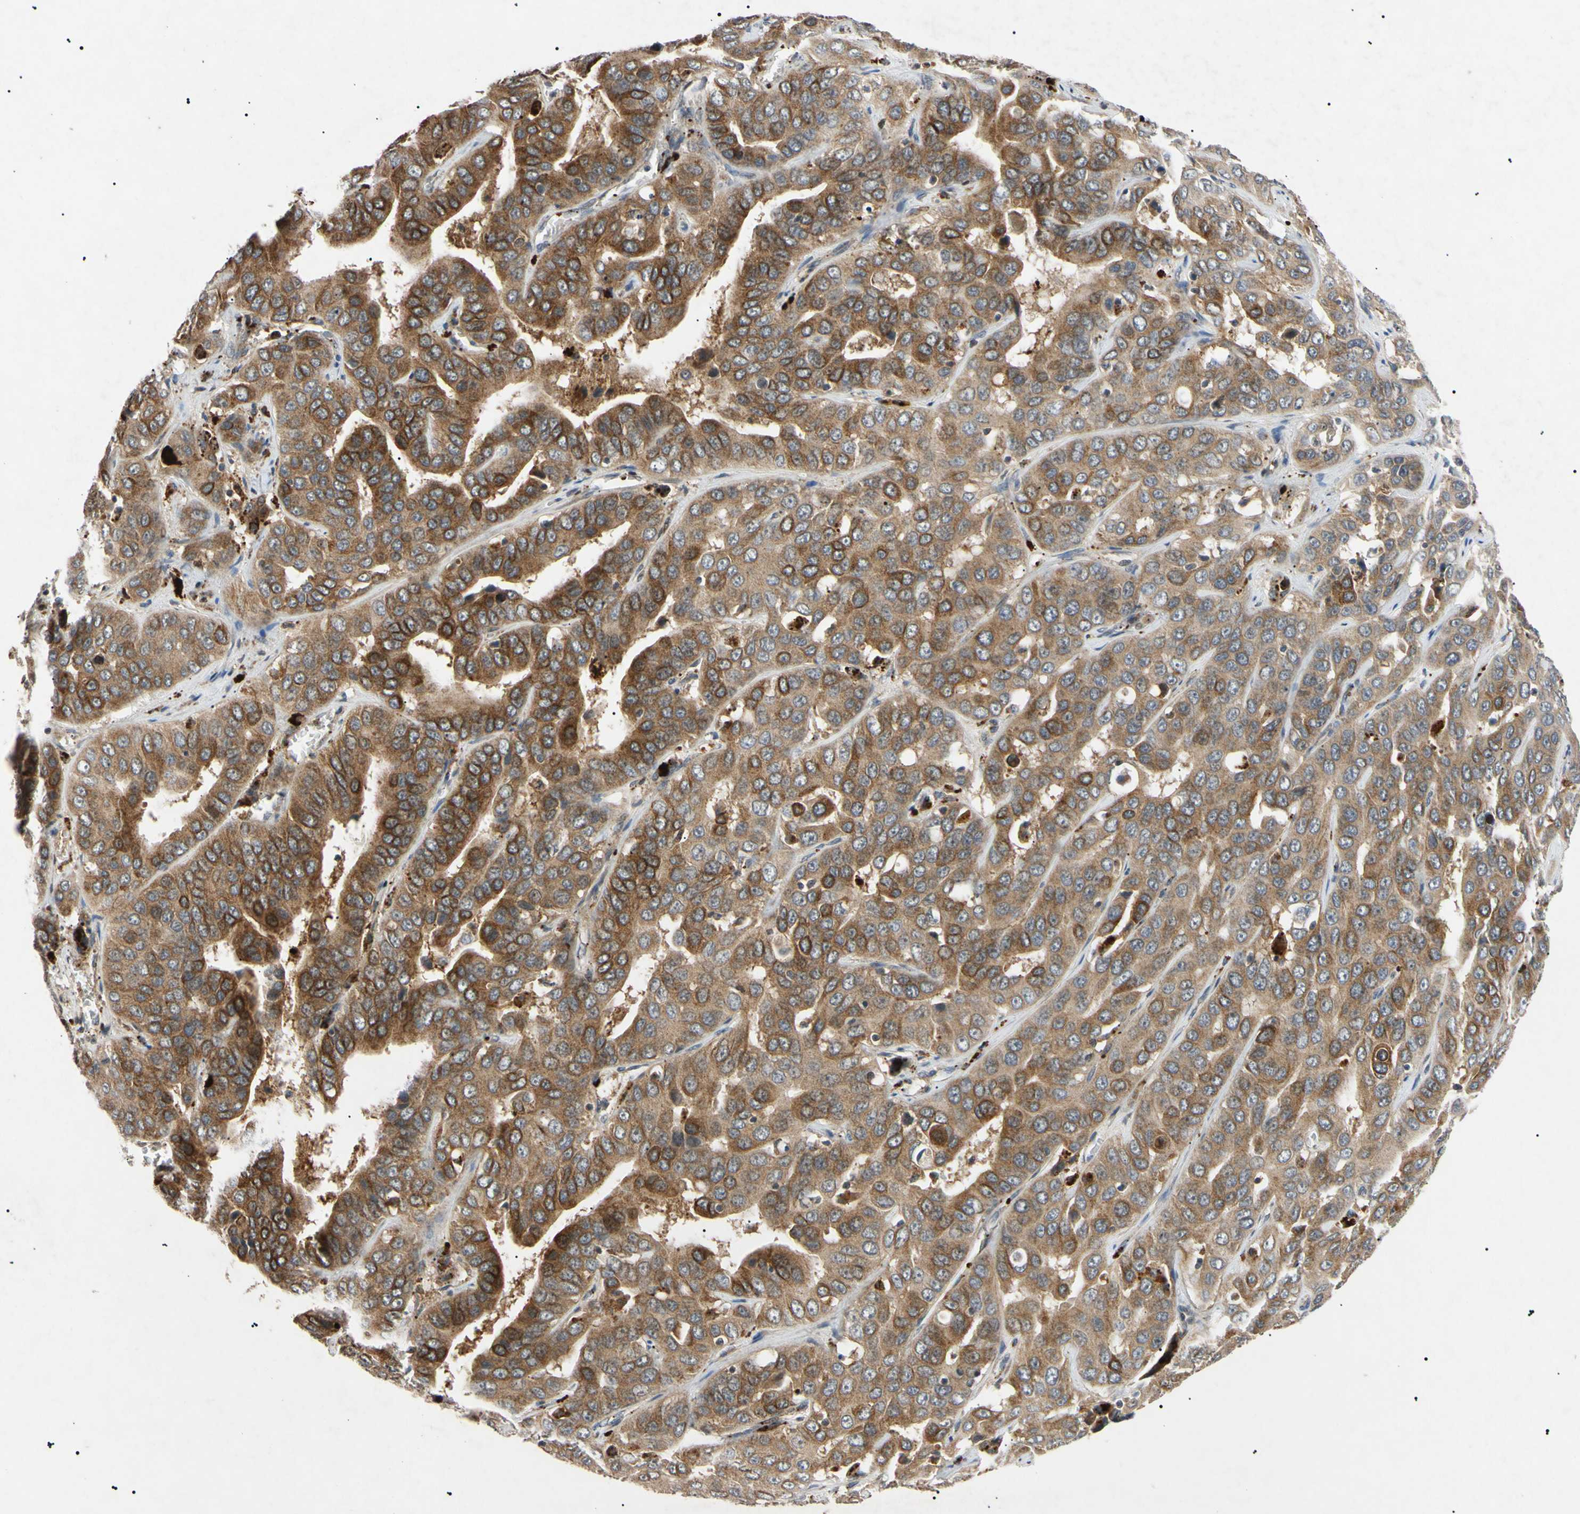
{"staining": {"intensity": "moderate", "quantity": "25%-75%", "location": "cytoplasmic/membranous,nuclear"}, "tissue": "liver cancer", "cell_type": "Tumor cells", "image_type": "cancer", "snomed": [{"axis": "morphology", "description": "Cholangiocarcinoma"}, {"axis": "topography", "description": "Liver"}], "caption": "This image shows liver cholangiocarcinoma stained with IHC to label a protein in brown. The cytoplasmic/membranous and nuclear of tumor cells show moderate positivity for the protein. Nuclei are counter-stained blue.", "gene": "TUBB4A", "patient": {"sex": "female", "age": 52}}